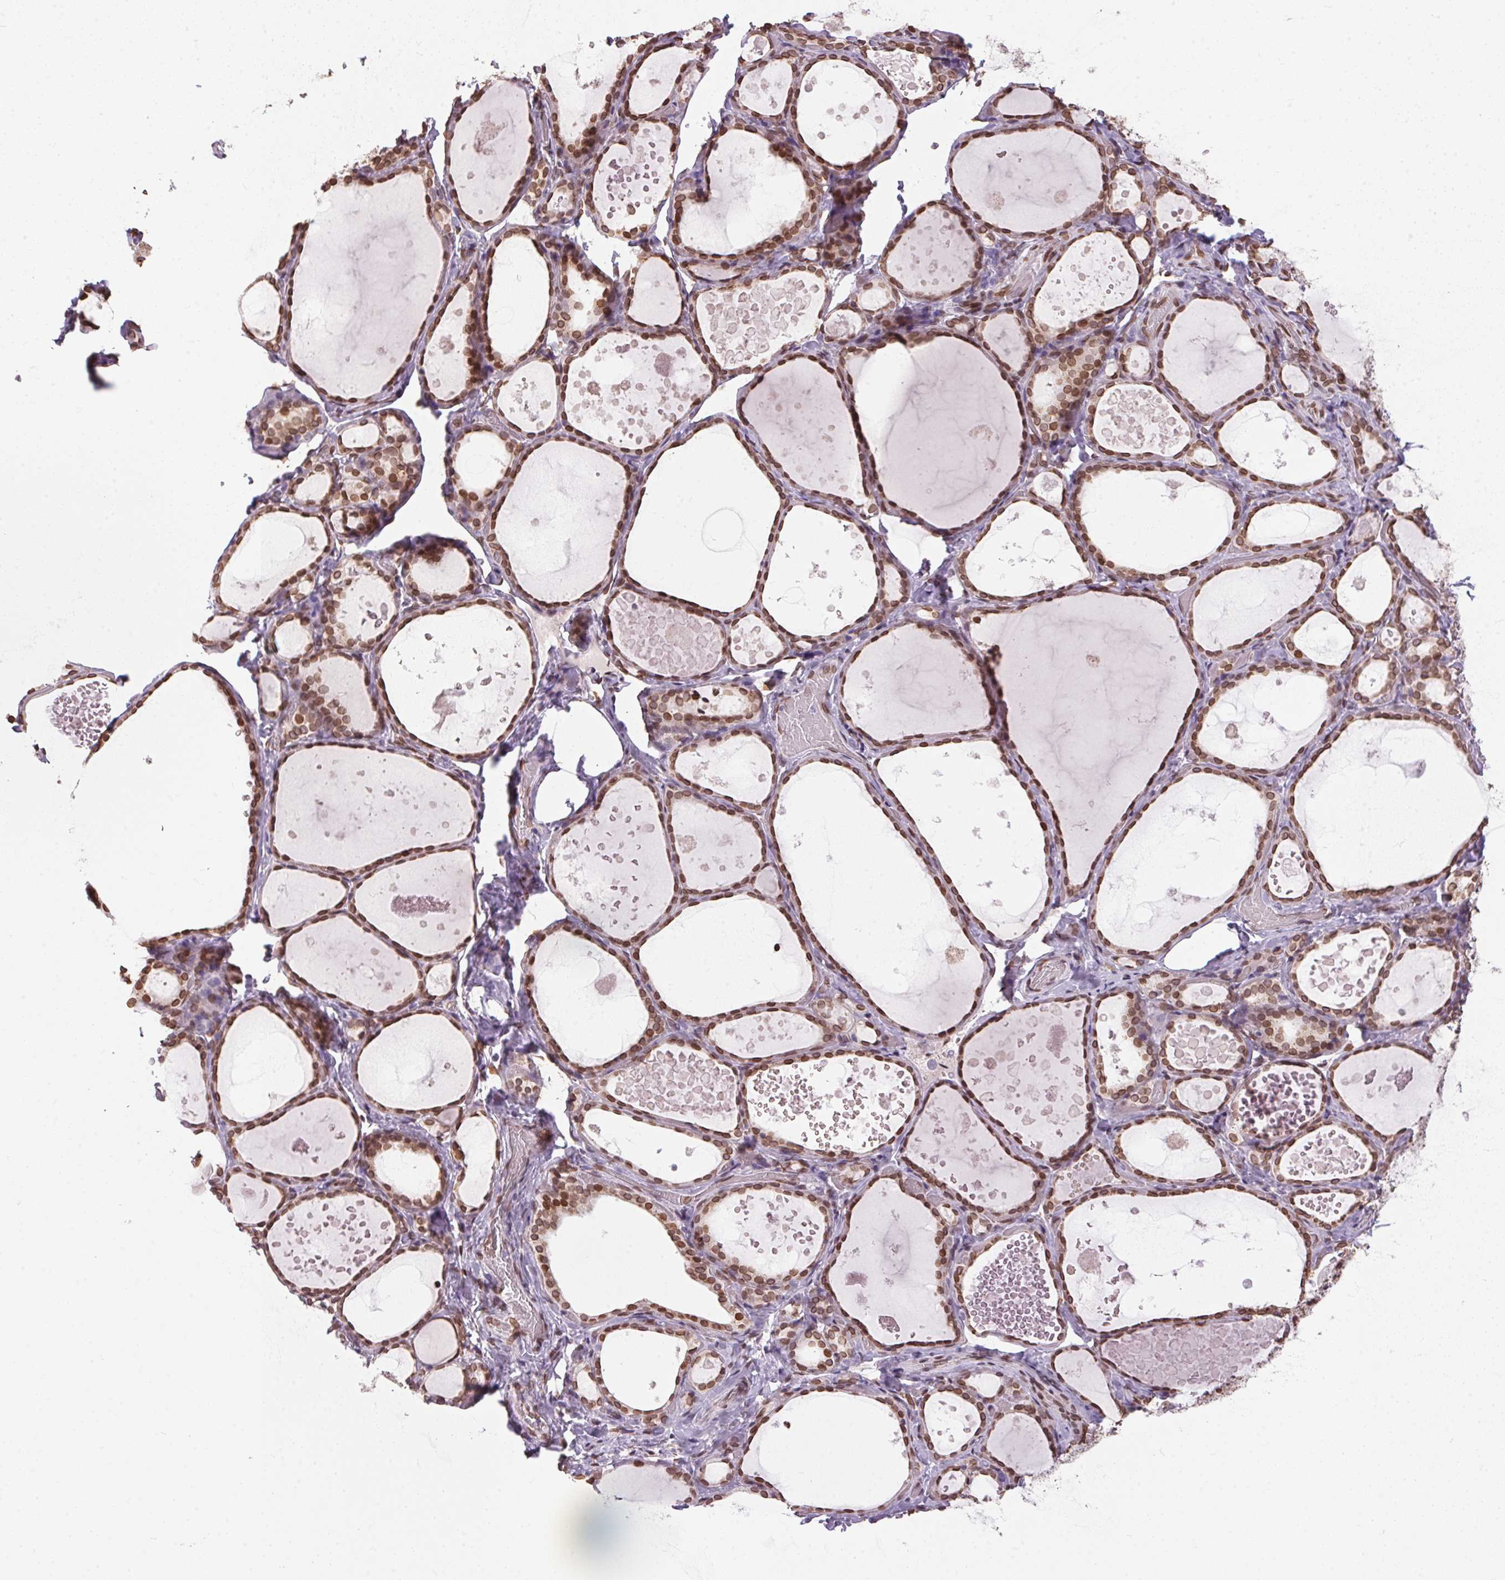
{"staining": {"intensity": "moderate", "quantity": ">75%", "location": "nuclear"}, "tissue": "thyroid gland", "cell_type": "Glandular cells", "image_type": "normal", "snomed": [{"axis": "morphology", "description": "Normal tissue, NOS"}, {"axis": "topography", "description": "Thyroid gland"}], "caption": "High-magnification brightfield microscopy of unremarkable thyroid gland stained with DAB (brown) and counterstained with hematoxylin (blue). glandular cells exhibit moderate nuclear staining is seen in about>75% of cells.", "gene": "TMEM175", "patient": {"sex": "female", "age": 56}}